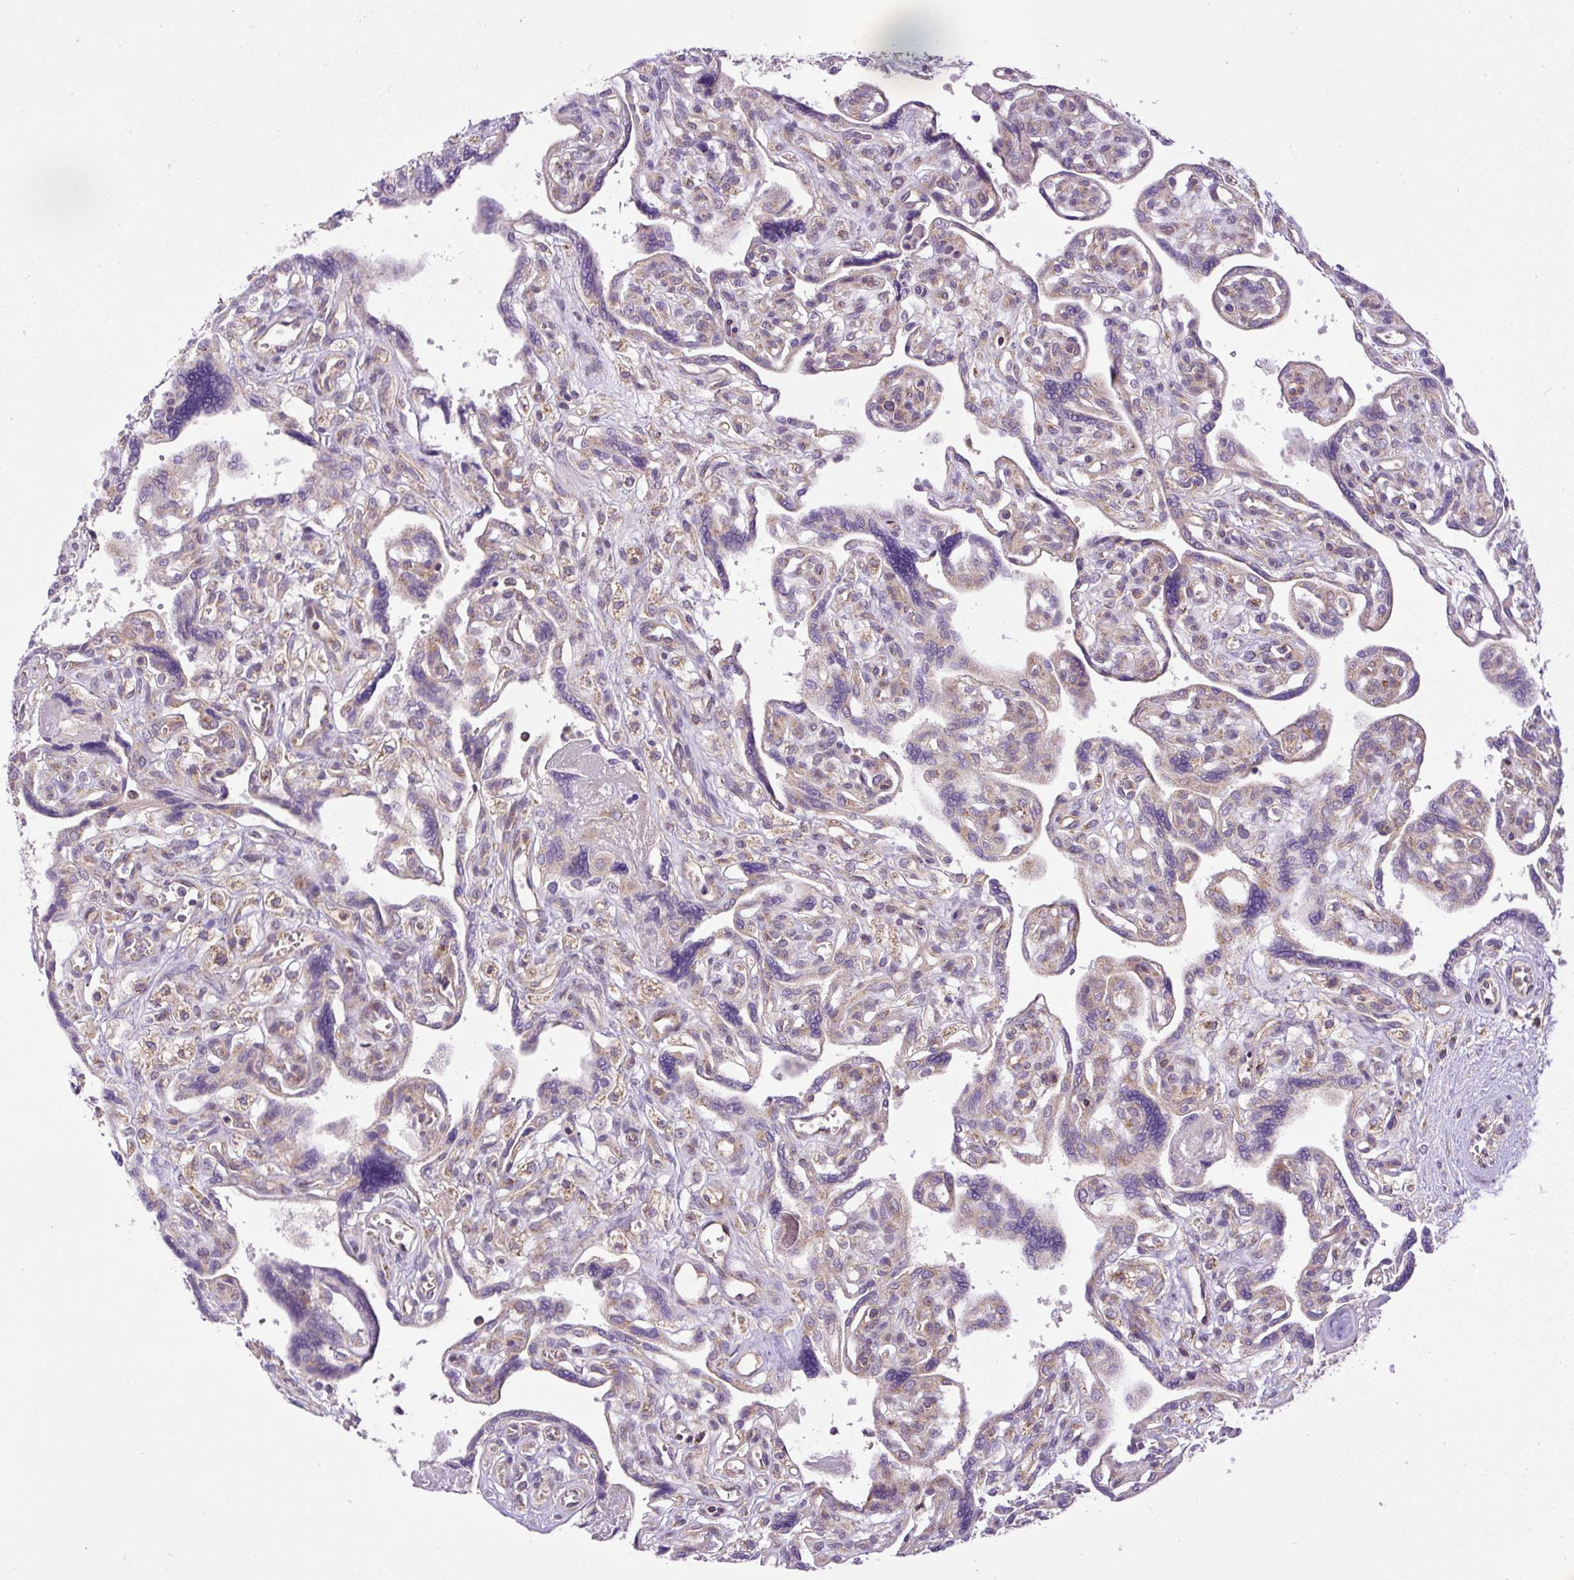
{"staining": {"intensity": "moderate", "quantity": "25%-75%", "location": "cytoplasmic/membranous"}, "tissue": "placenta", "cell_type": "Trophoblastic cells", "image_type": "normal", "snomed": [{"axis": "morphology", "description": "Normal tissue, NOS"}, {"axis": "topography", "description": "Placenta"}], "caption": "Immunohistochemical staining of benign human placenta displays moderate cytoplasmic/membranous protein positivity in about 25%-75% of trophoblastic cells. The staining is performed using DAB (3,3'-diaminobenzidine) brown chromogen to label protein expression. The nuclei are counter-stained blue using hematoxylin.", "gene": "ZNF547", "patient": {"sex": "female", "age": 39}}